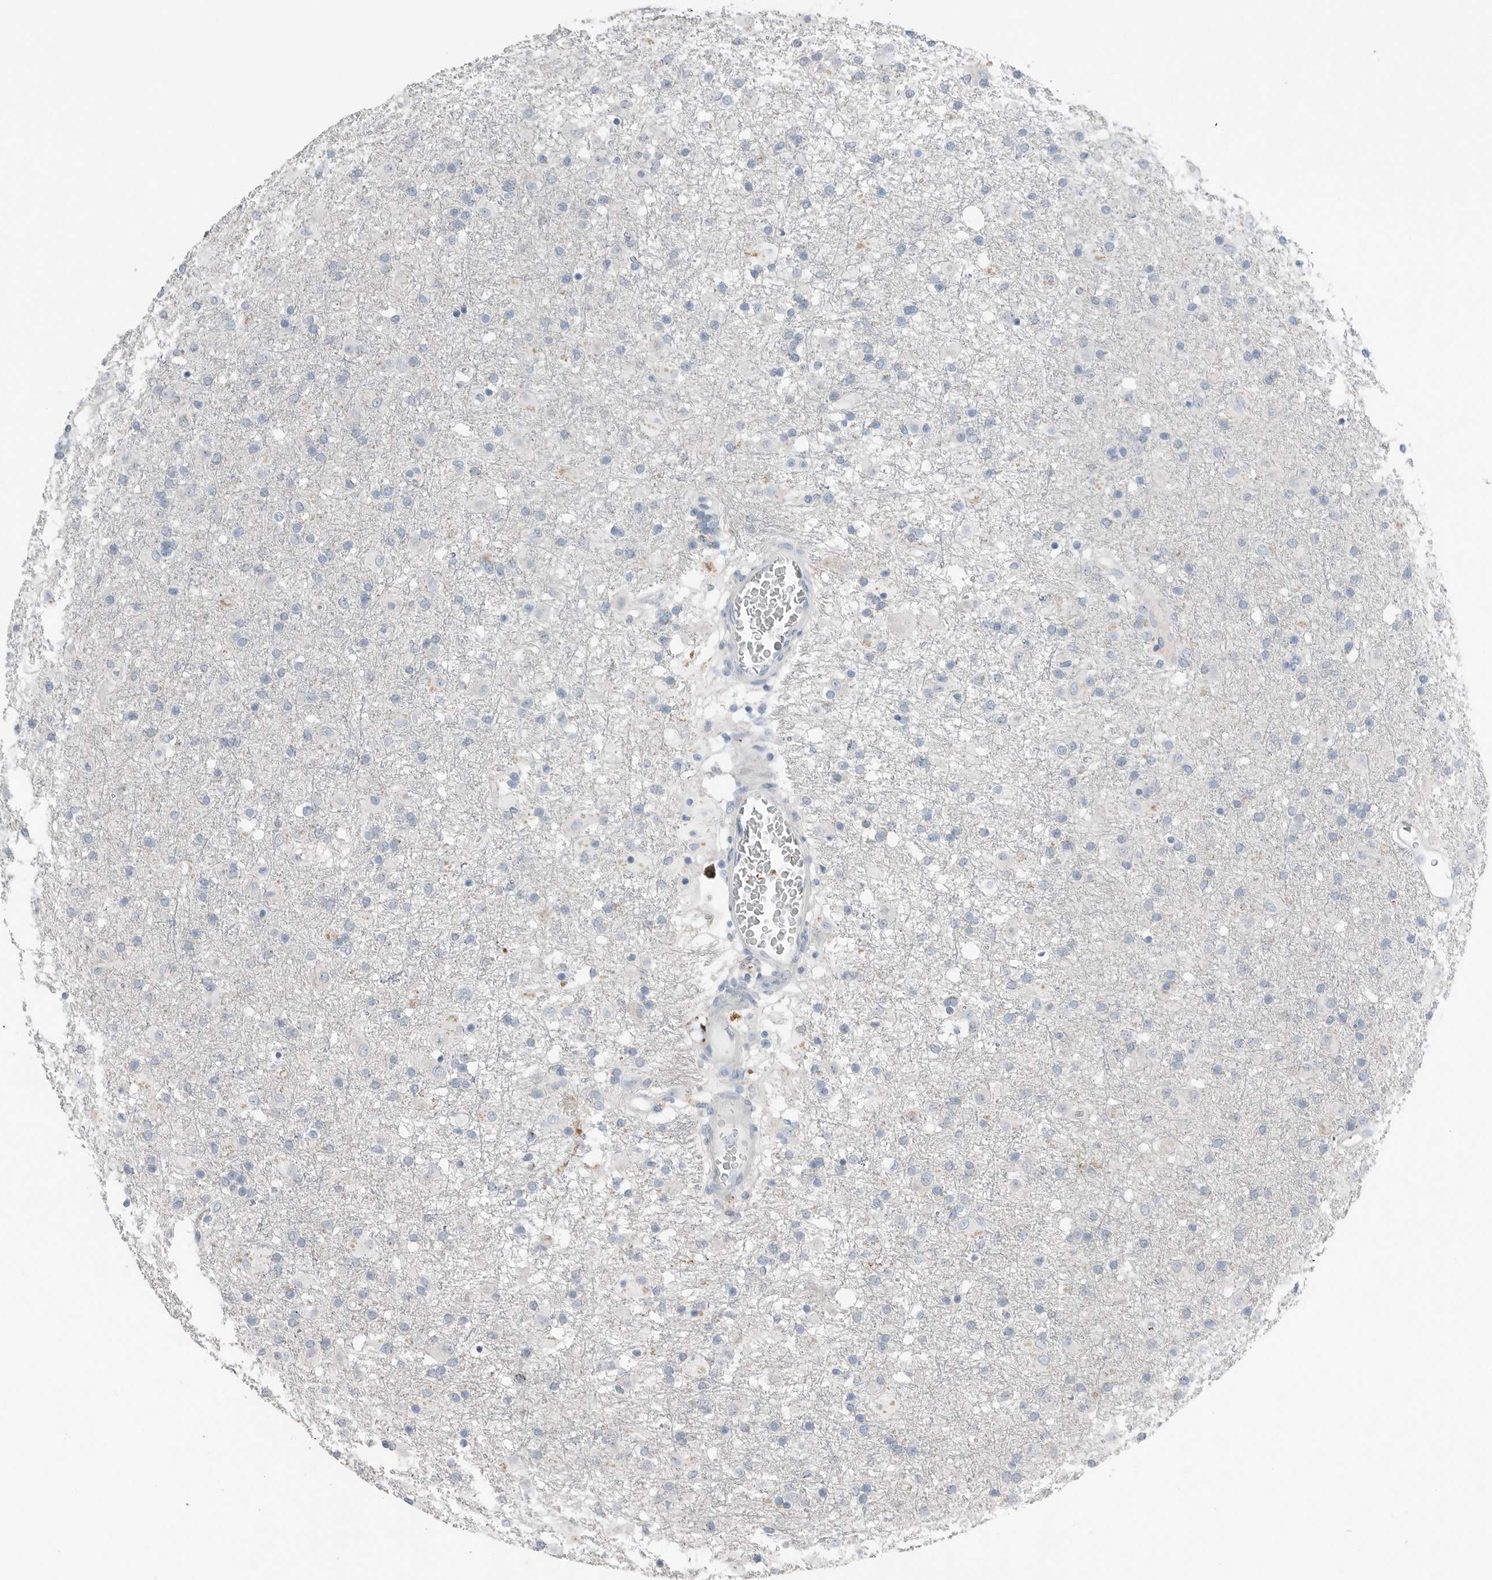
{"staining": {"intensity": "negative", "quantity": "none", "location": "none"}, "tissue": "glioma", "cell_type": "Tumor cells", "image_type": "cancer", "snomed": [{"axis": "morphology", "description": "Glioma, malignant, Low grade"}, {"axis": "topography", "description": "Brain"}], "caption": "Immunohistochemistry of human low-grade glioma (malignant) displays no expression in tumor cells.", "gene": "SERPINB7", "patient": {"sex": "male", "age": 65}}